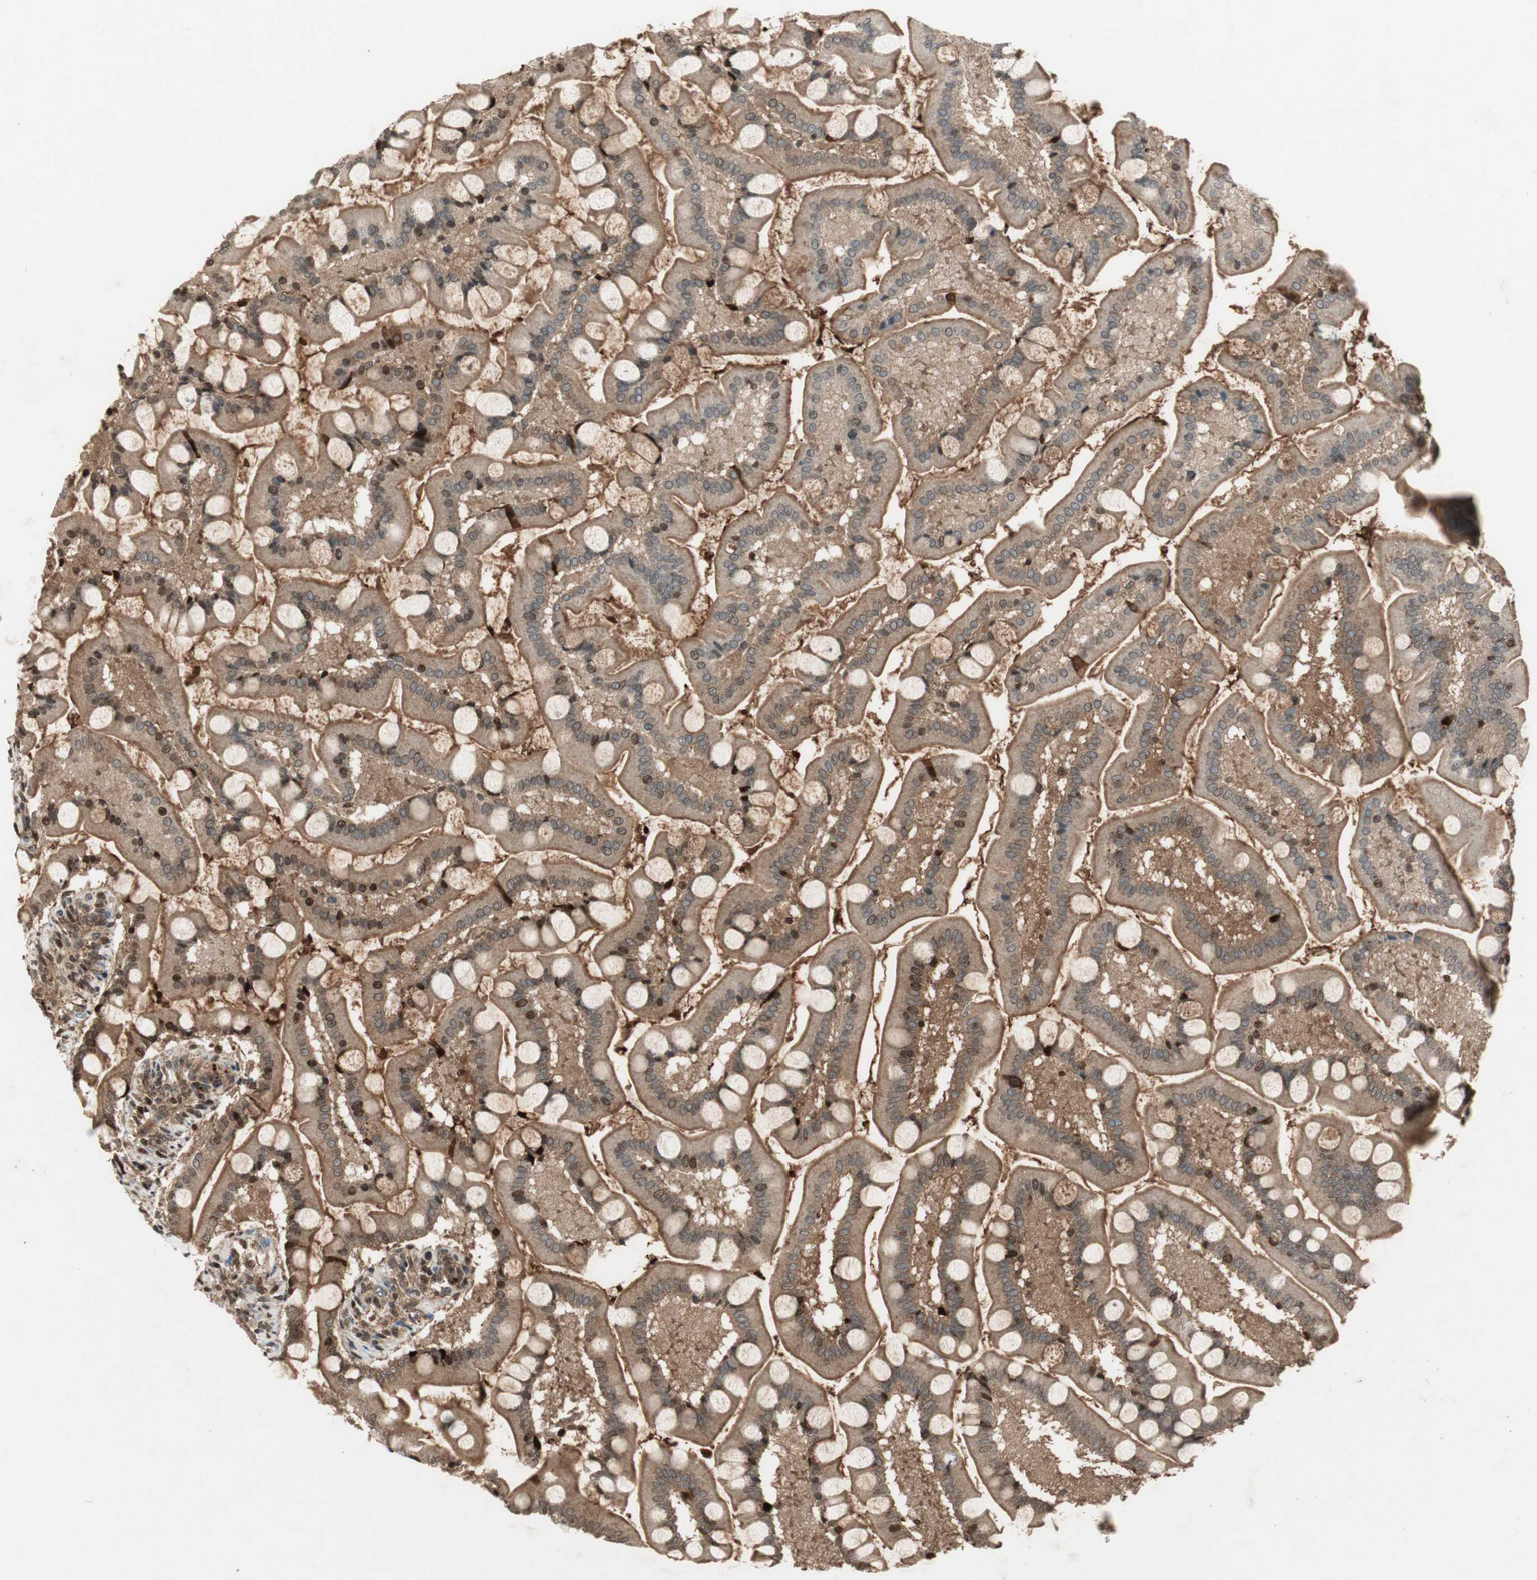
{"staining": {"intensity": "moderate", "quantity": ">75%", "location": "cytoplasmic/membranous,nuclear"}, "tissue": "small intestine", "cell_type": "Glandular cells", "image_type": "normal", "snomed": [{"axis": "morphology", "description": "Normal tissue, NOS"}, {"axis": "topography", "description": "Small intestine"}], "caption": "A histopathology image of human small intestine stained for a protein shows moderate cytoplasmic/membranous,nuclear brown staining in glandular cells. (Brightfield microscopy of DAB IHC at high magnification).", "gene": "PRKG1", "patient": {"sex": "male", "age": 41}}